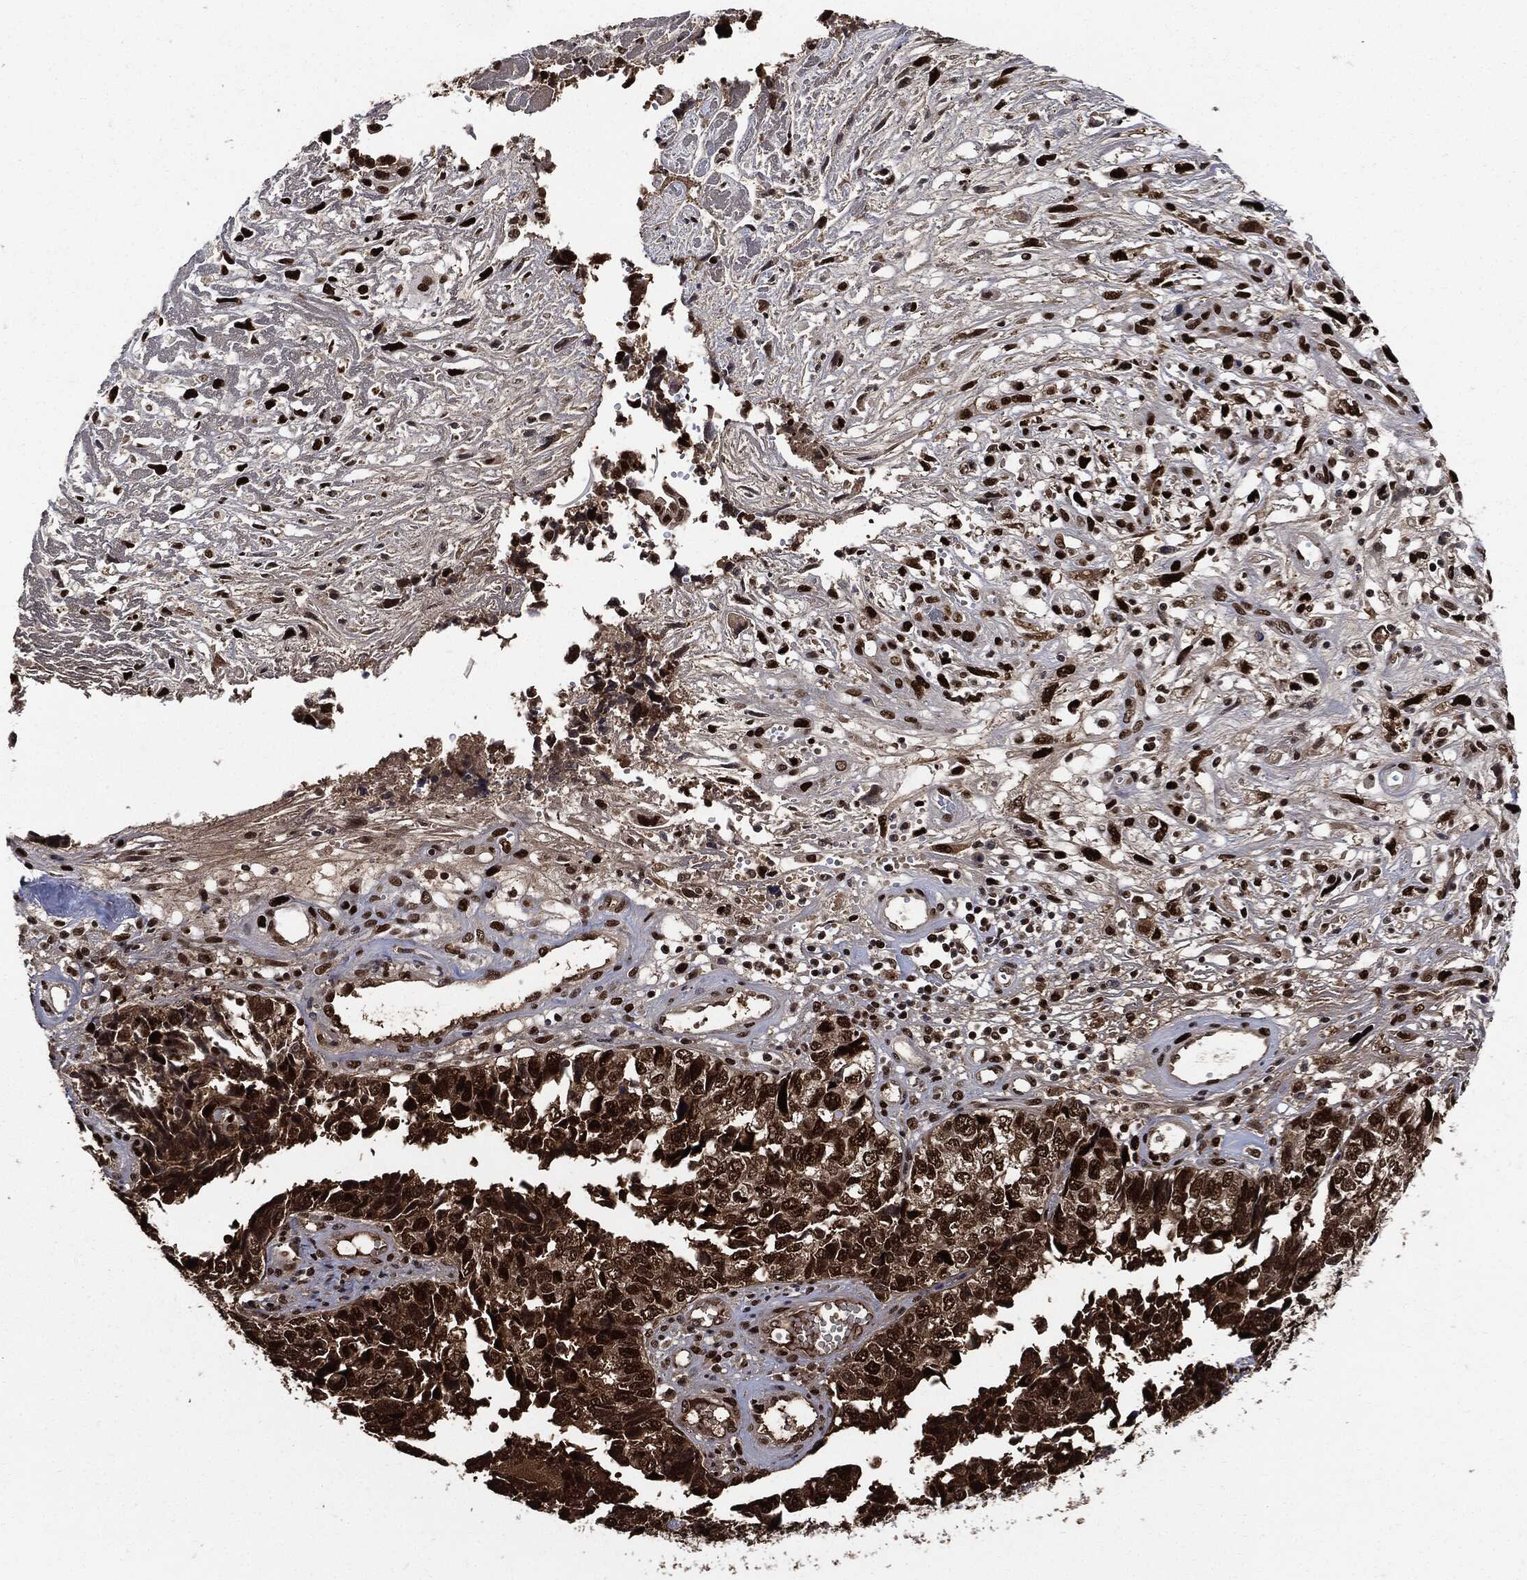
{"staining": {"intensity": "strong", "quantity": ">75%", "location": "cytoplasmic/membranous,nuclear"}, "tissue": "cervical cancer", "cell_type": "Tumor cells", "image_type": "cancer", "snomed": [{"axis": "morphology", "description": "Squamous cell carcinoma, NOS"}, {"axis": "topography", "description": "Cervix"}], "caption": "IHC of cervical cancer (squamous cell carcinoma) exhibits high levels of strong cytoplasmic/membranous and nuclear expression in about >75% of tumor cells.", "gene": "PCNA", "patient": {"sex": "female", "age": 63}}